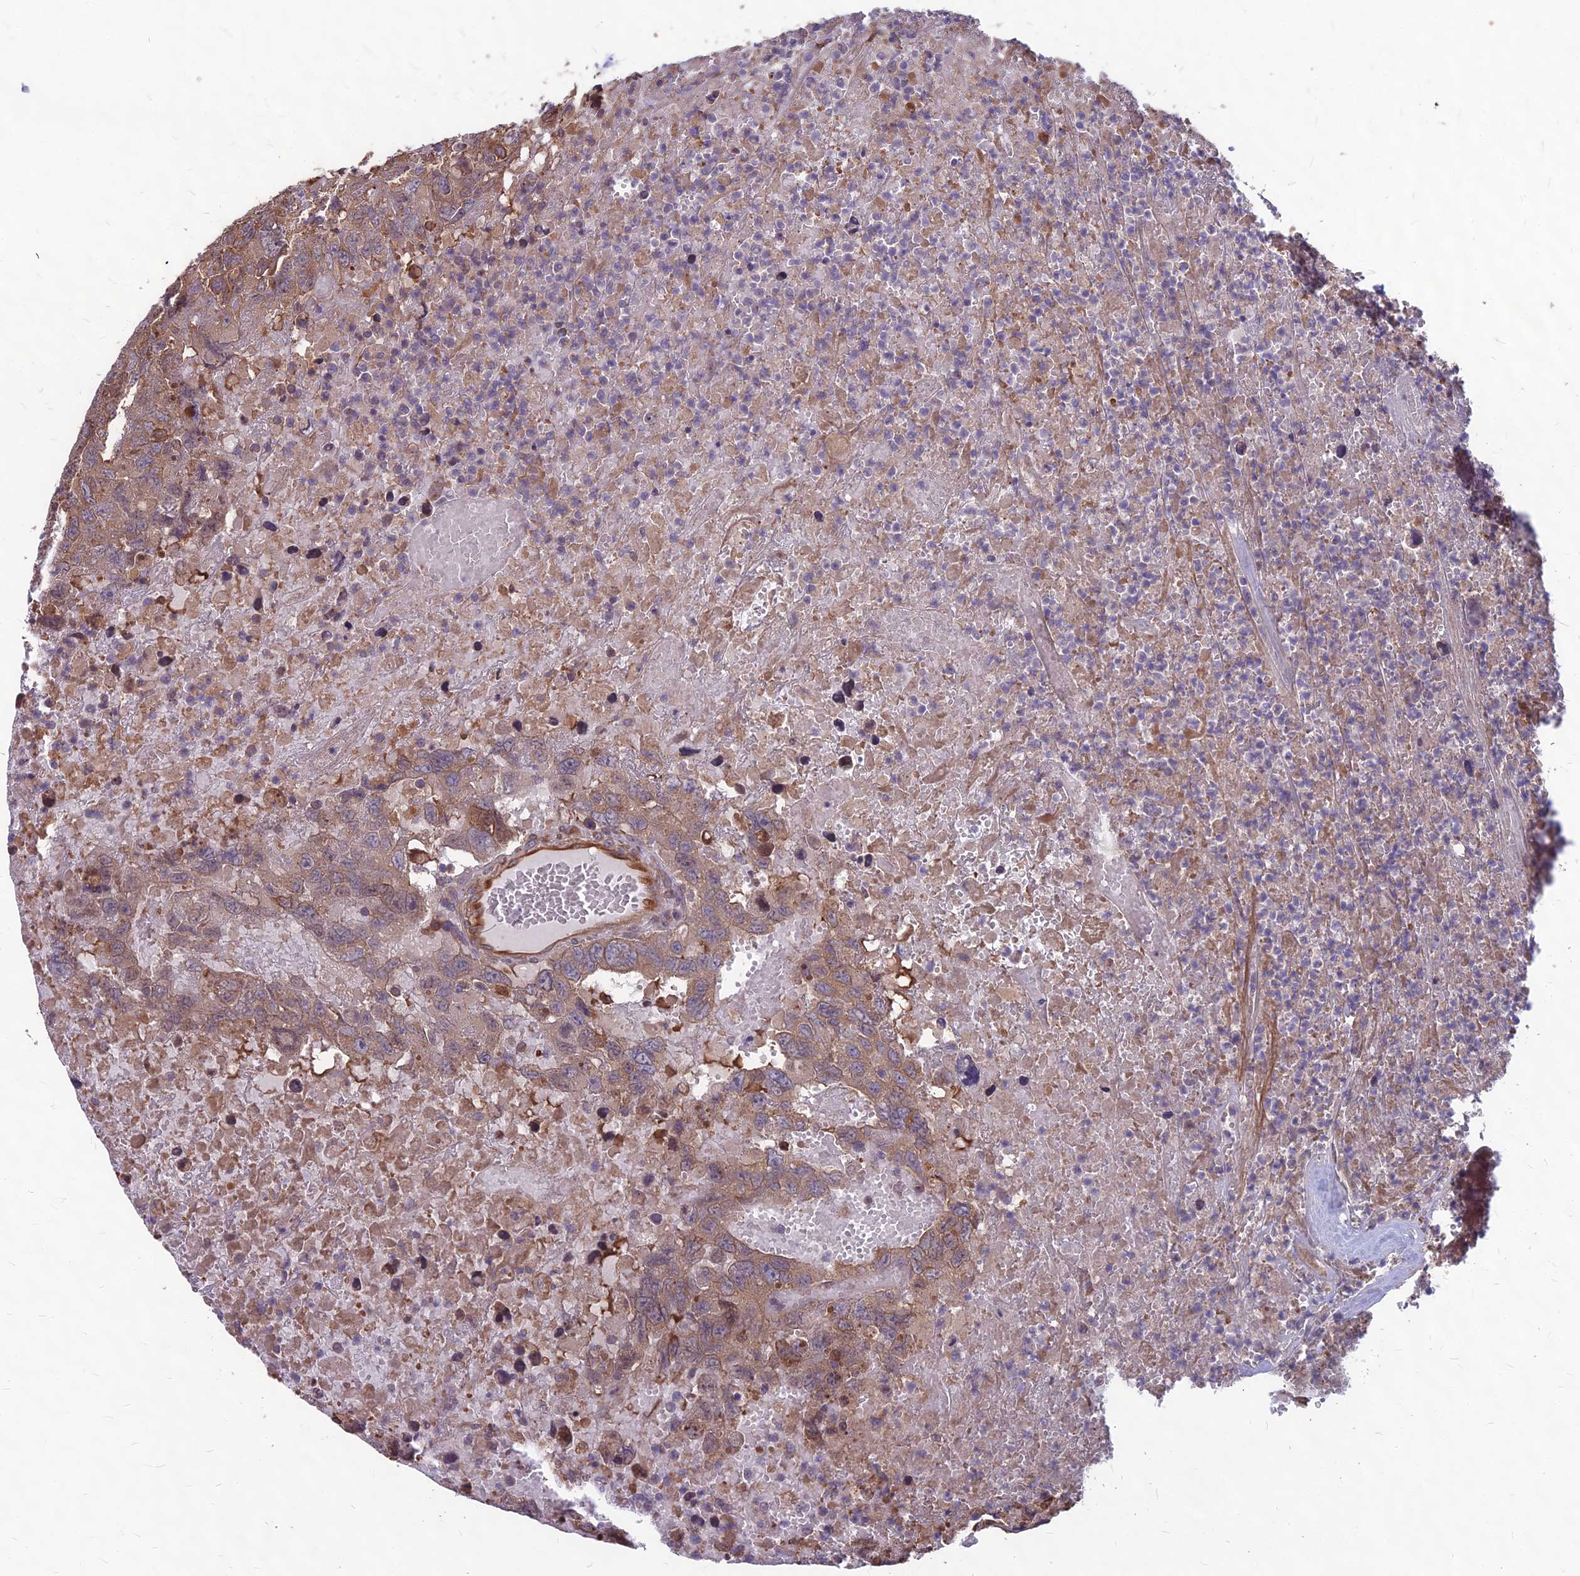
{"staining": {"intensity": "moderate", "quantity": ">75%", "location": "cytoplasmic/membranous"}, "tissue": "testis cancer", "cell_type": "Tumor cells", "image_type": "cancer", "snomed": [{"axis": "morphology", "description": "Carcinoma, Embryonal, NOS"}, {"axis": "topography", "description": "Testis"}], "caption": "Brown immunohistochemical staining in testis embryonal carcinoma displays moderate cytoplasmic/membranous staining in about >75% of tumor cells.", "gene": "LSM6", "patient": {"sex": "male", "age": 45}}